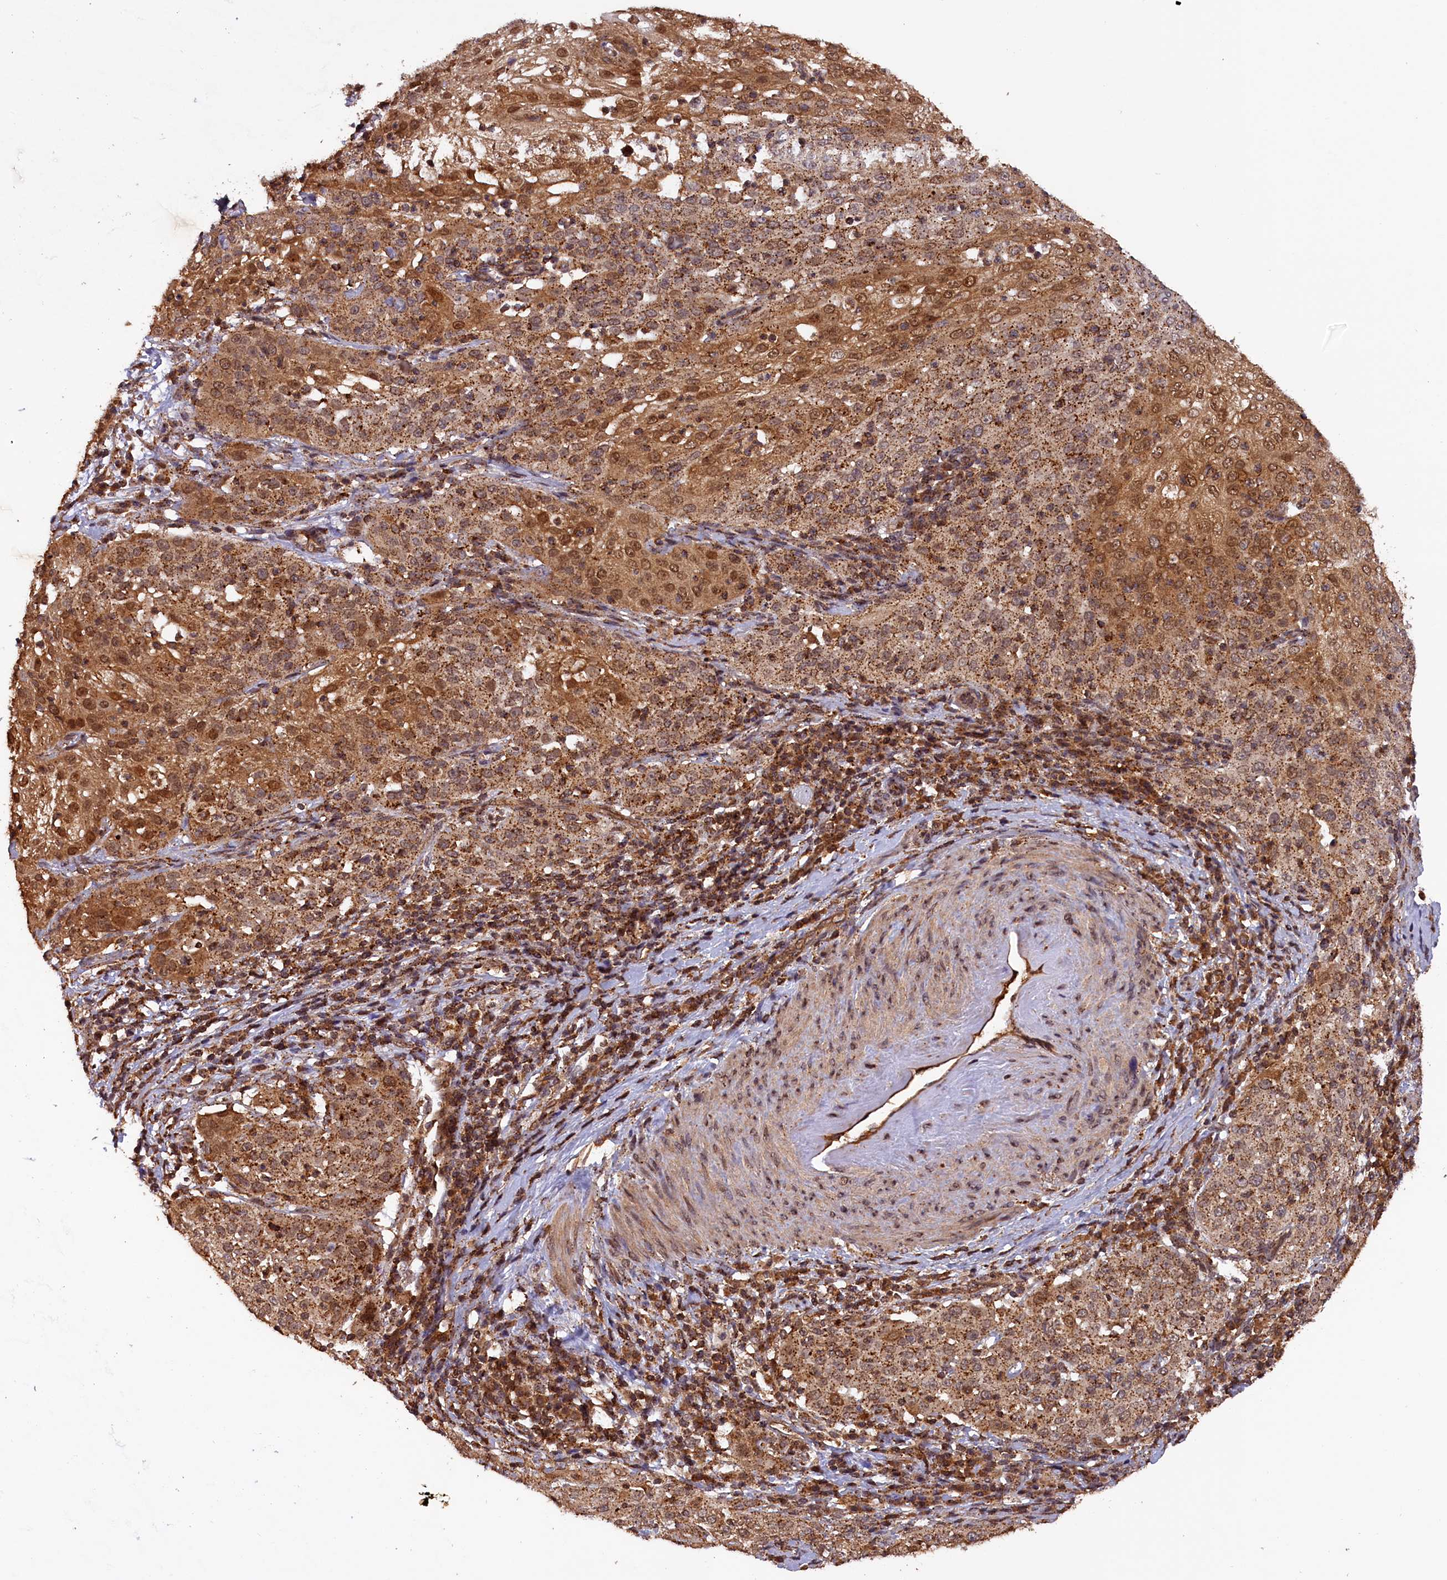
{"staining": {"intensity": "strong", "quantity": ">75%", "location": "cytoplasmic/membranous,nuclear"}, "tissue": "cervical cancer", "cell_type": "Tumor cells", "image_type": "cancer", "snomed": [{"axis": "morphology", "description": "Squamous cell carcinoma, NOS"}, {"axis": "topography", "description": "Cervix"}], "caption": "Cervical cancer tissue displays strong cytoplasmic/membranous and nuclear positivity in about >75% of tumor cells, visualized by immunohistochemistry.", "gene": "IST1", "patient": {"sex": "female", "age": 57}}